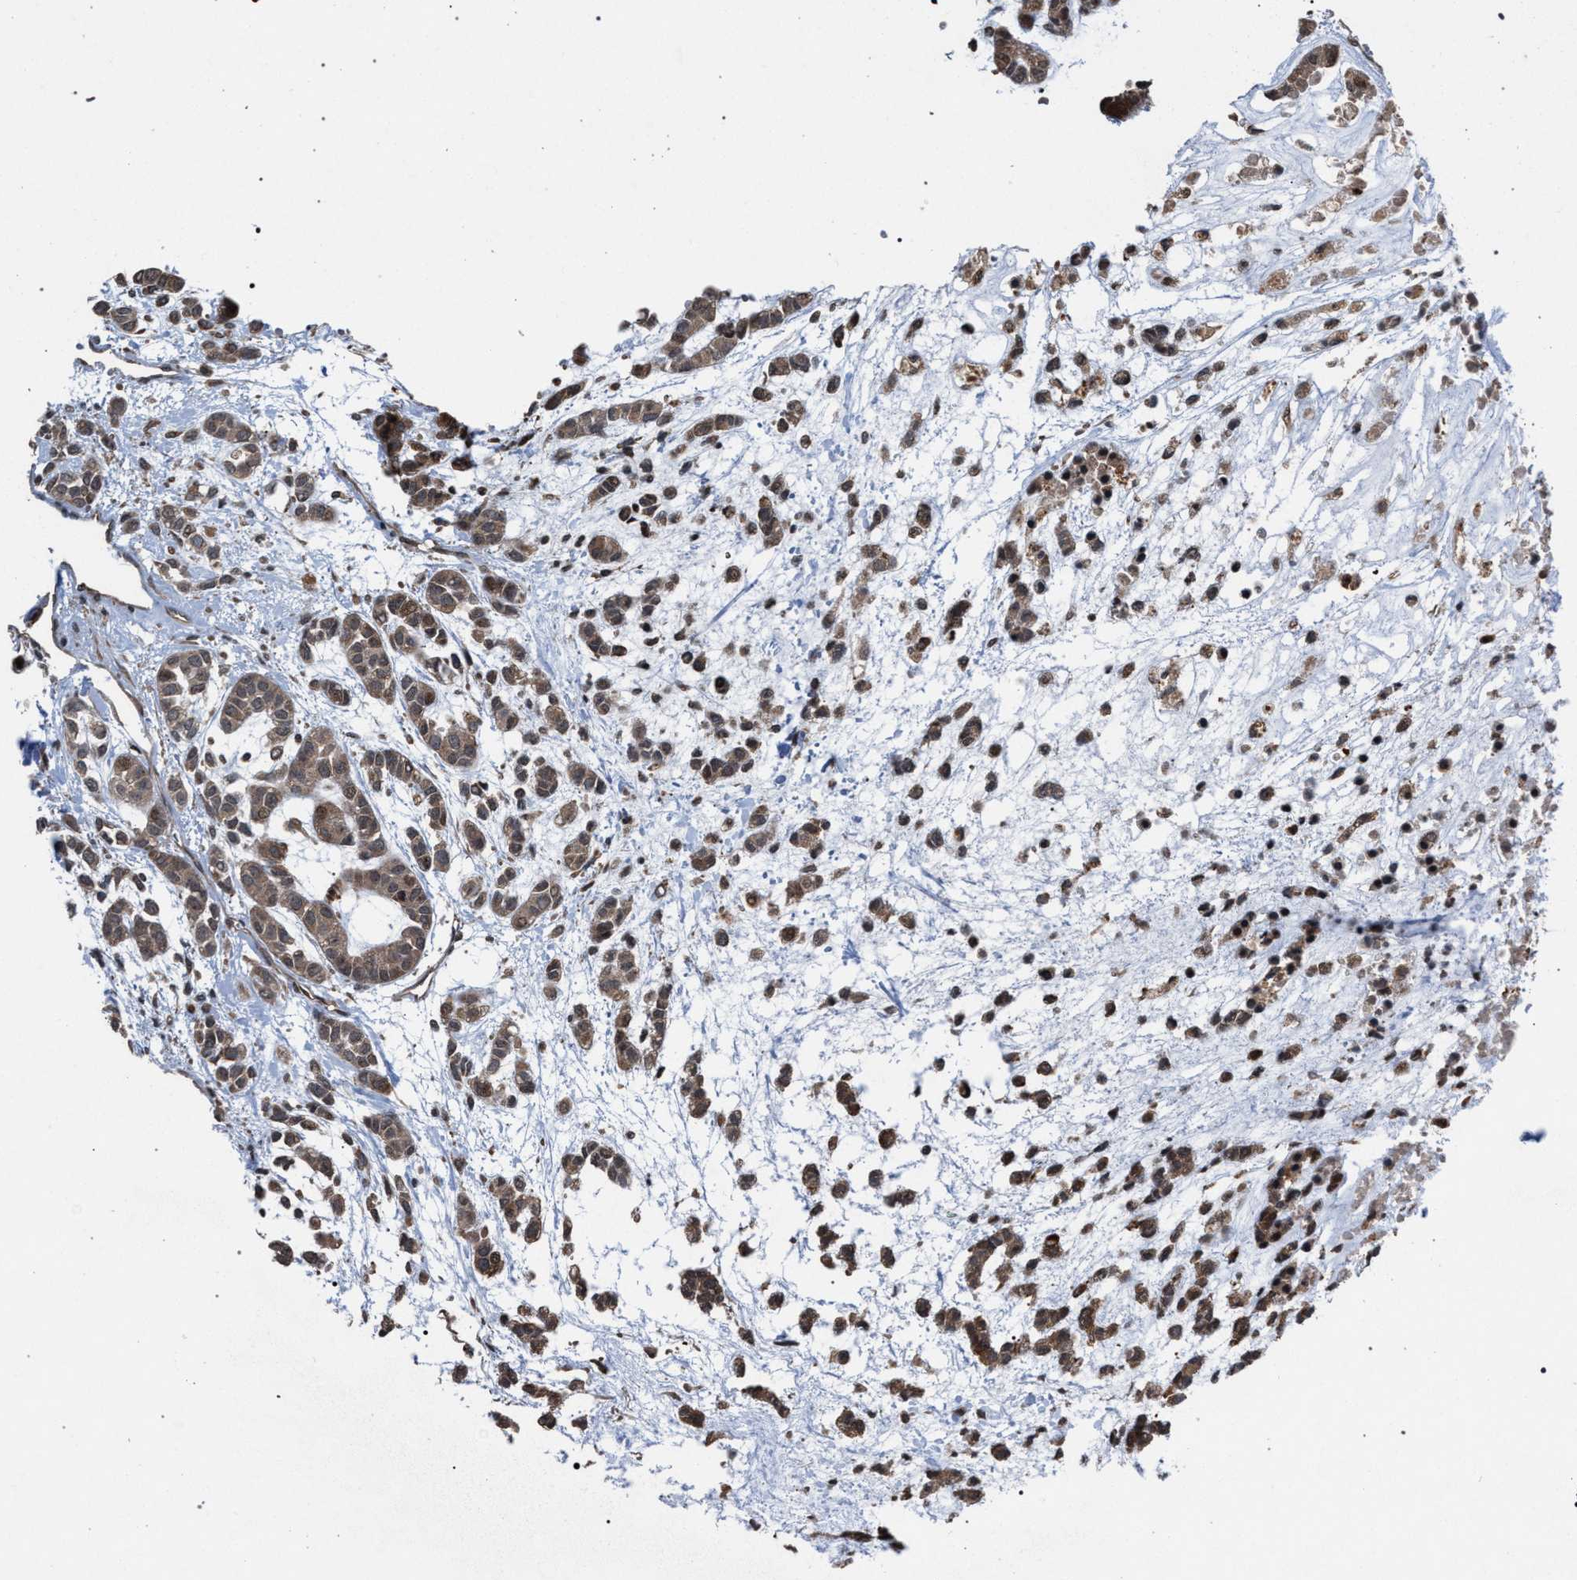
{"staining": {"intensity": "moderate", "quantity": ">75%", "location": "cytoplasmic/membranous"}, "tissue": "head and neck cancer", "cell_type": "Tumor cells", "image_type": "cancer", "snomed": [{"axis": "morphology", "description": "Adenocarcinoma, NOS"}, {"axis": "morphology", "description": "Adenoma, NOS"}, {"axis": "topography", "description": "Head-Neck"}], "caption": "Protein staining exhibits moderate cytoplasmic/membranous staining in about >75% of tumor cells in head and neck adenocarcinoma. Using DAB (3,3'-diaminobenzidine) (brown) and hematoxylin (blue) stains, captured at high magnification using brightfield microscopy.", "gene": "IRAK4", "patient": {"sex": "female", "age": 55}}